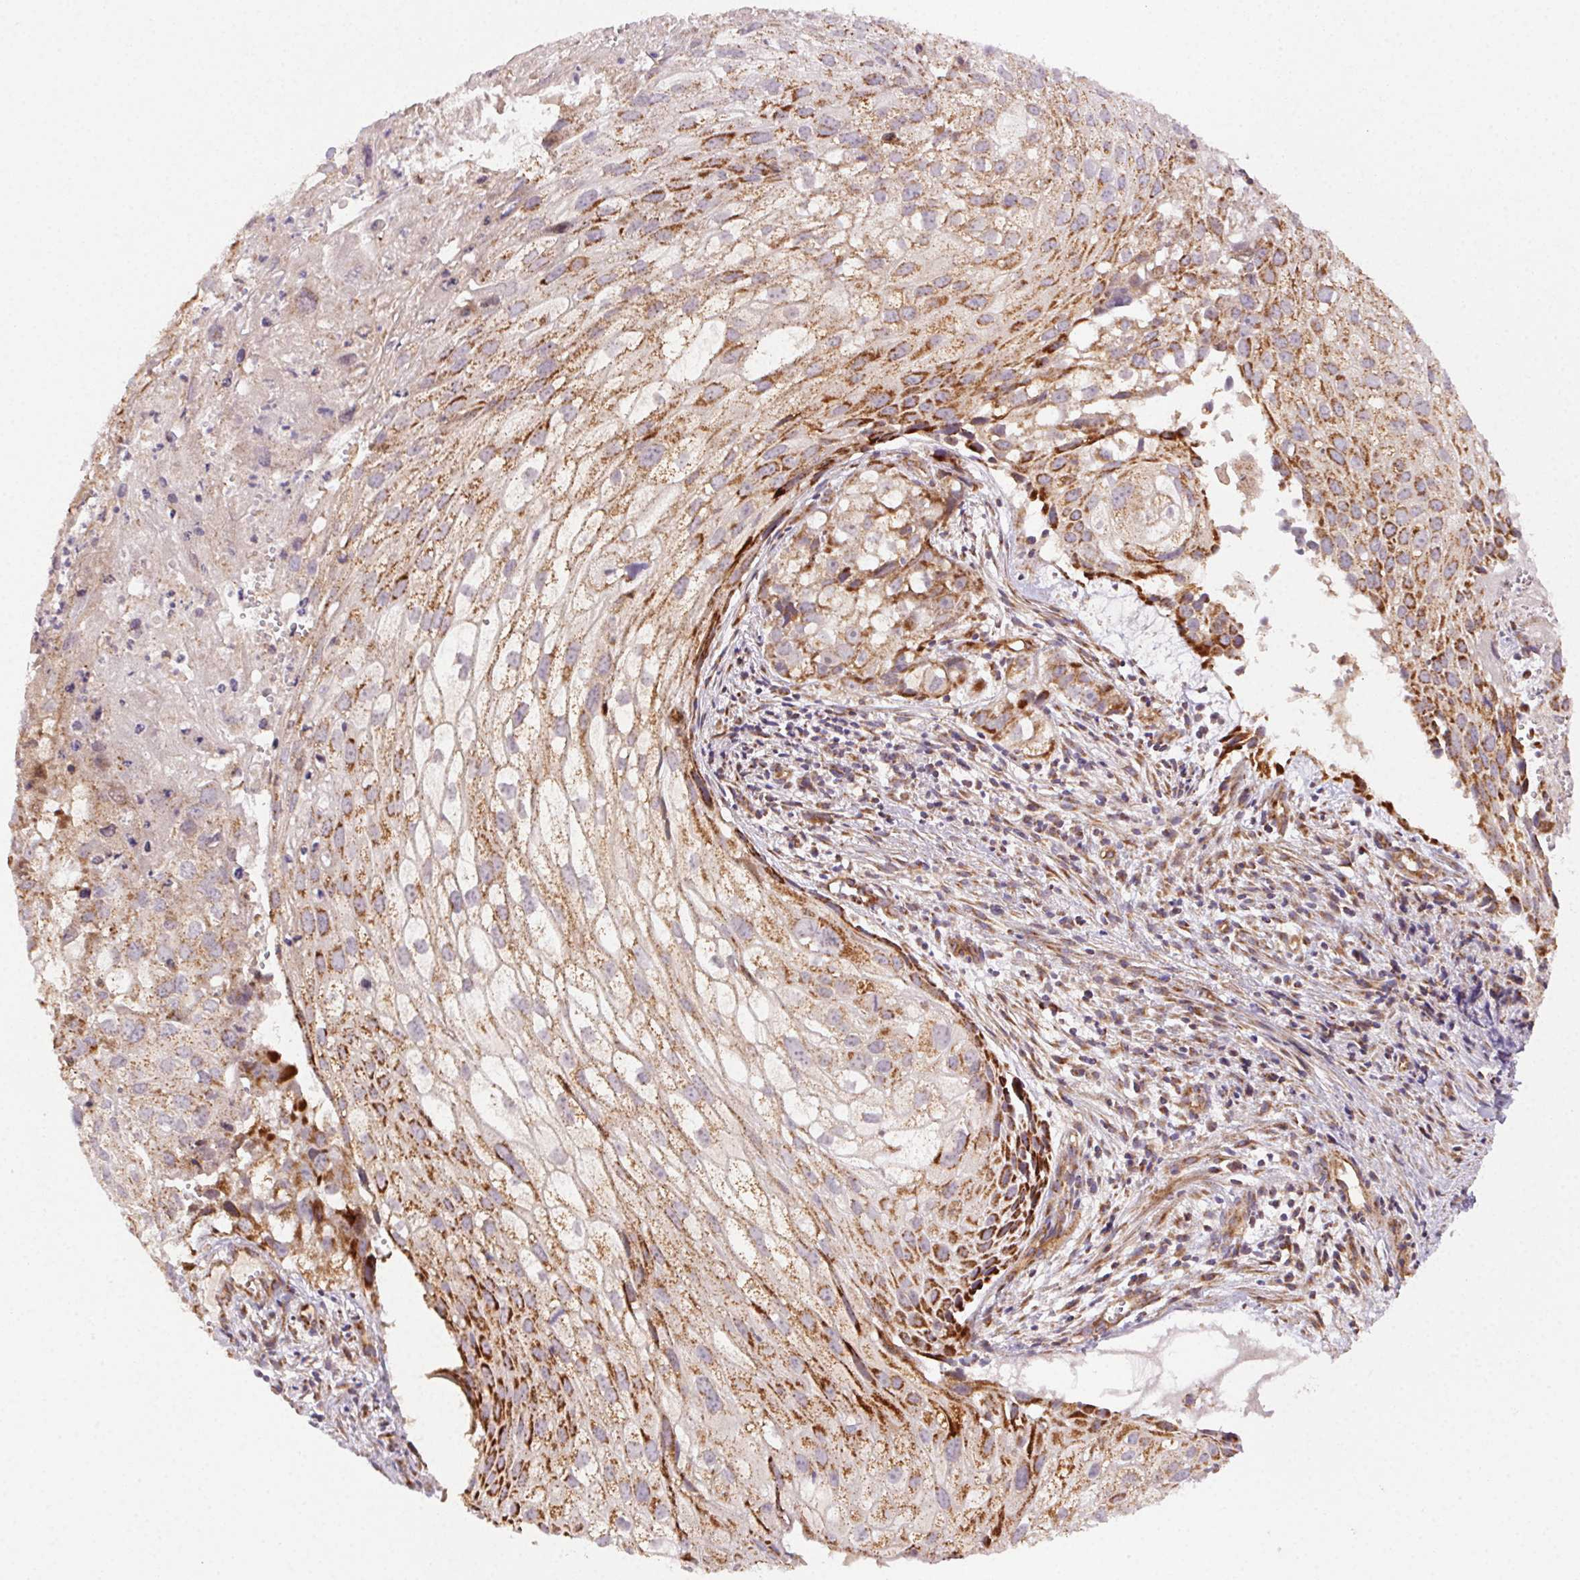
{"staining": {"intensity": "strong", "quantity": "25%-75%", "location": "cytoplasmic/membranous"}, "tissue": "cervical cancer", "cell_type": "Tumor cells", "image_type": "cancer", "snomed": [{"axis": "morphology", "description": "Squamous cell carcinoma, NOS"}, {"axis": "topography", "description": "Cervix"}], "caption": "Cervical cancer (squamous cell carcinoma) tissue demonstrates strong cytoplasmic/membranous positivity in about 25%-75% of tumor cells Immunohistochemistry (ihc) stains the protein in brown and the nuclei are stained blue.", "gene": "CLPB", "patient": {"sex": "female", "age": 53}}